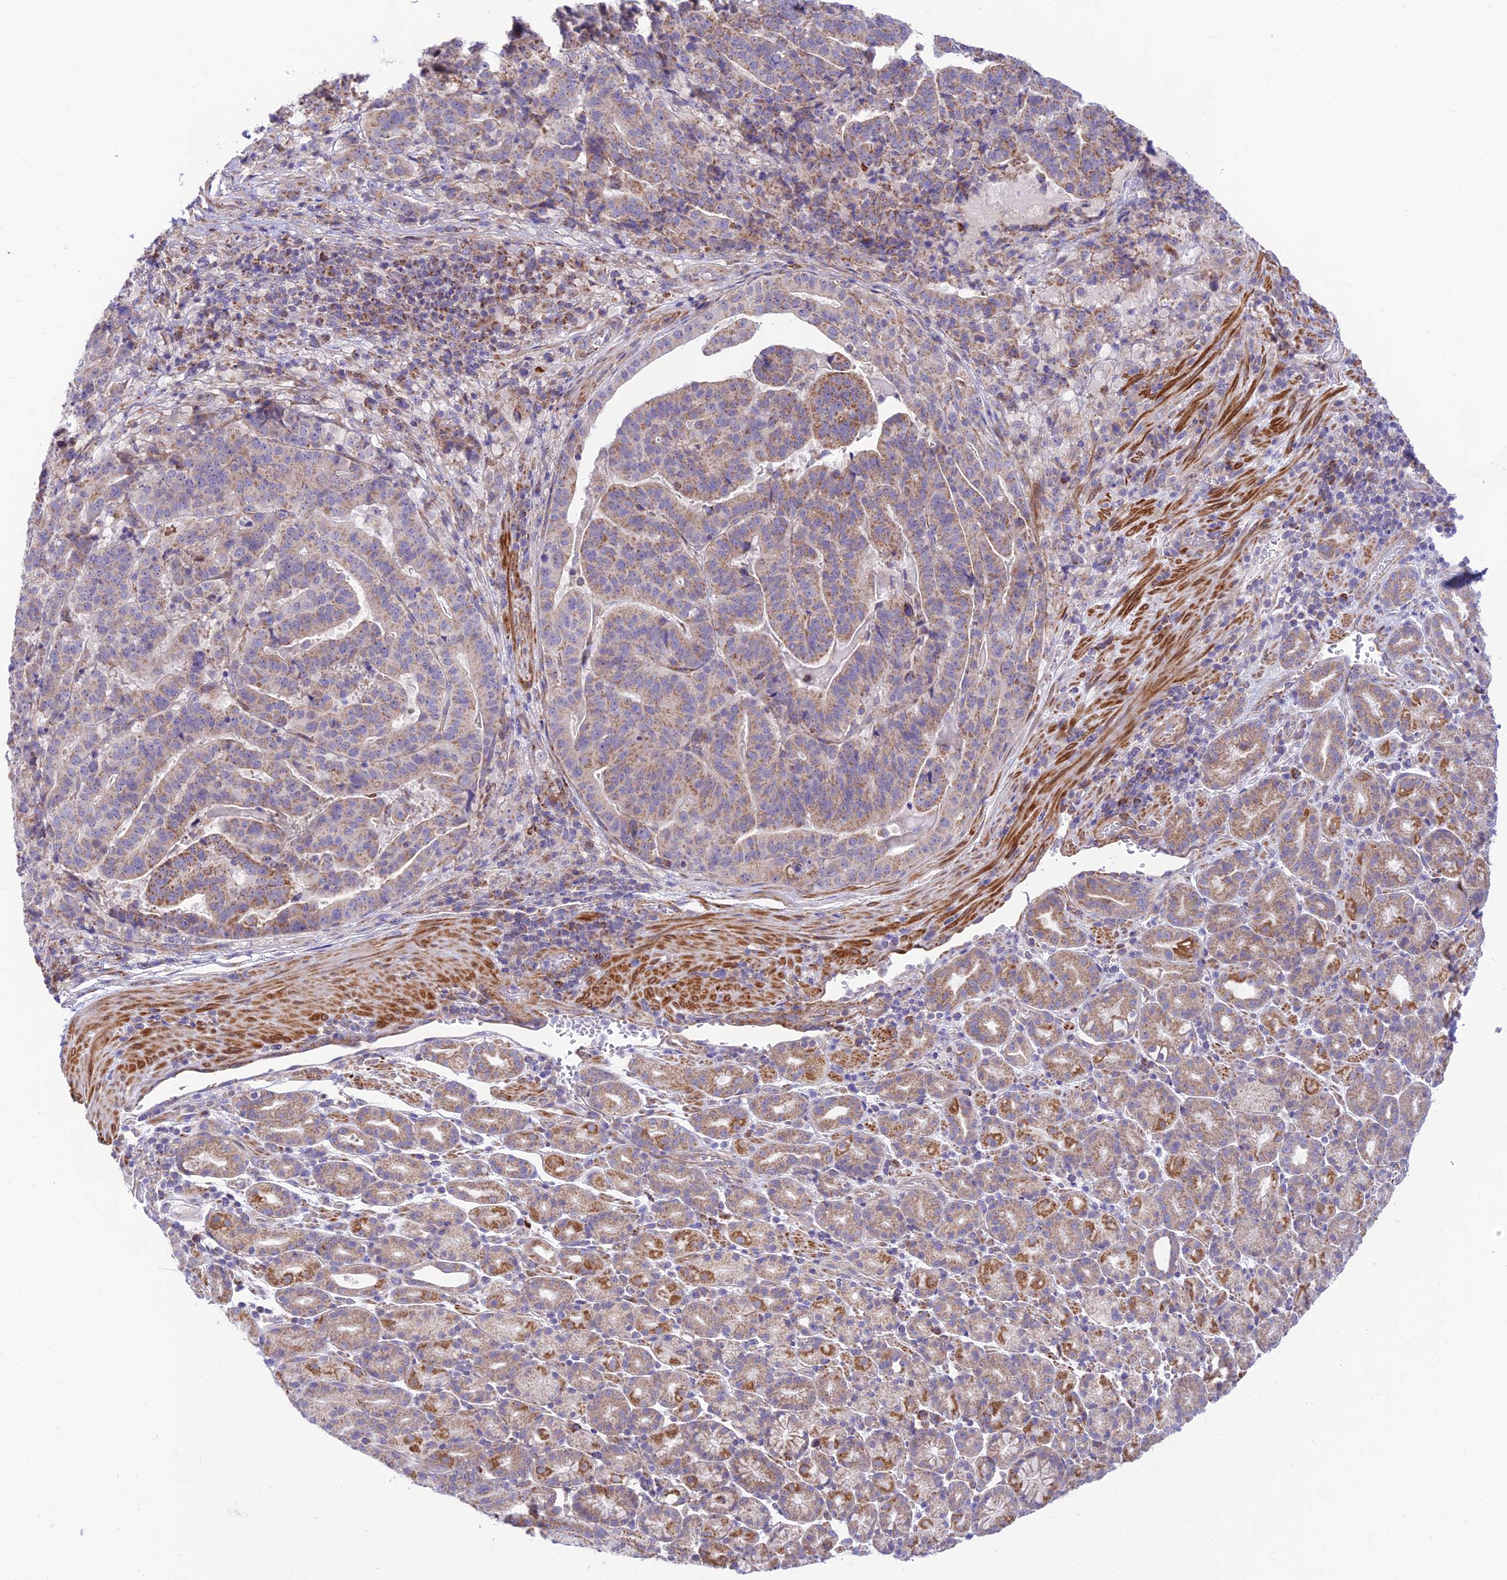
{"staining": {"intensity": "moderate", "quantity": "25%-75%", "location": "cytoplasmic/membranous"}, "tissue": "stomach cancer", "cell_type": "Tumor cells", "image_type": "cancer", "snomed": [{"axis": "morphology", "description": "Adenocarcinoma, NOS"}, {"axis": "topography", "description": "Stomach"}], "caption": "Brown immunohistochemical staining in stomach adenocarcinoma shows moderate cytoplasmic/membranous positivity in about 25%-75% of tumor cells.", "gene": "FAM186B", "patient": {"sex": "male", "age": 48}}